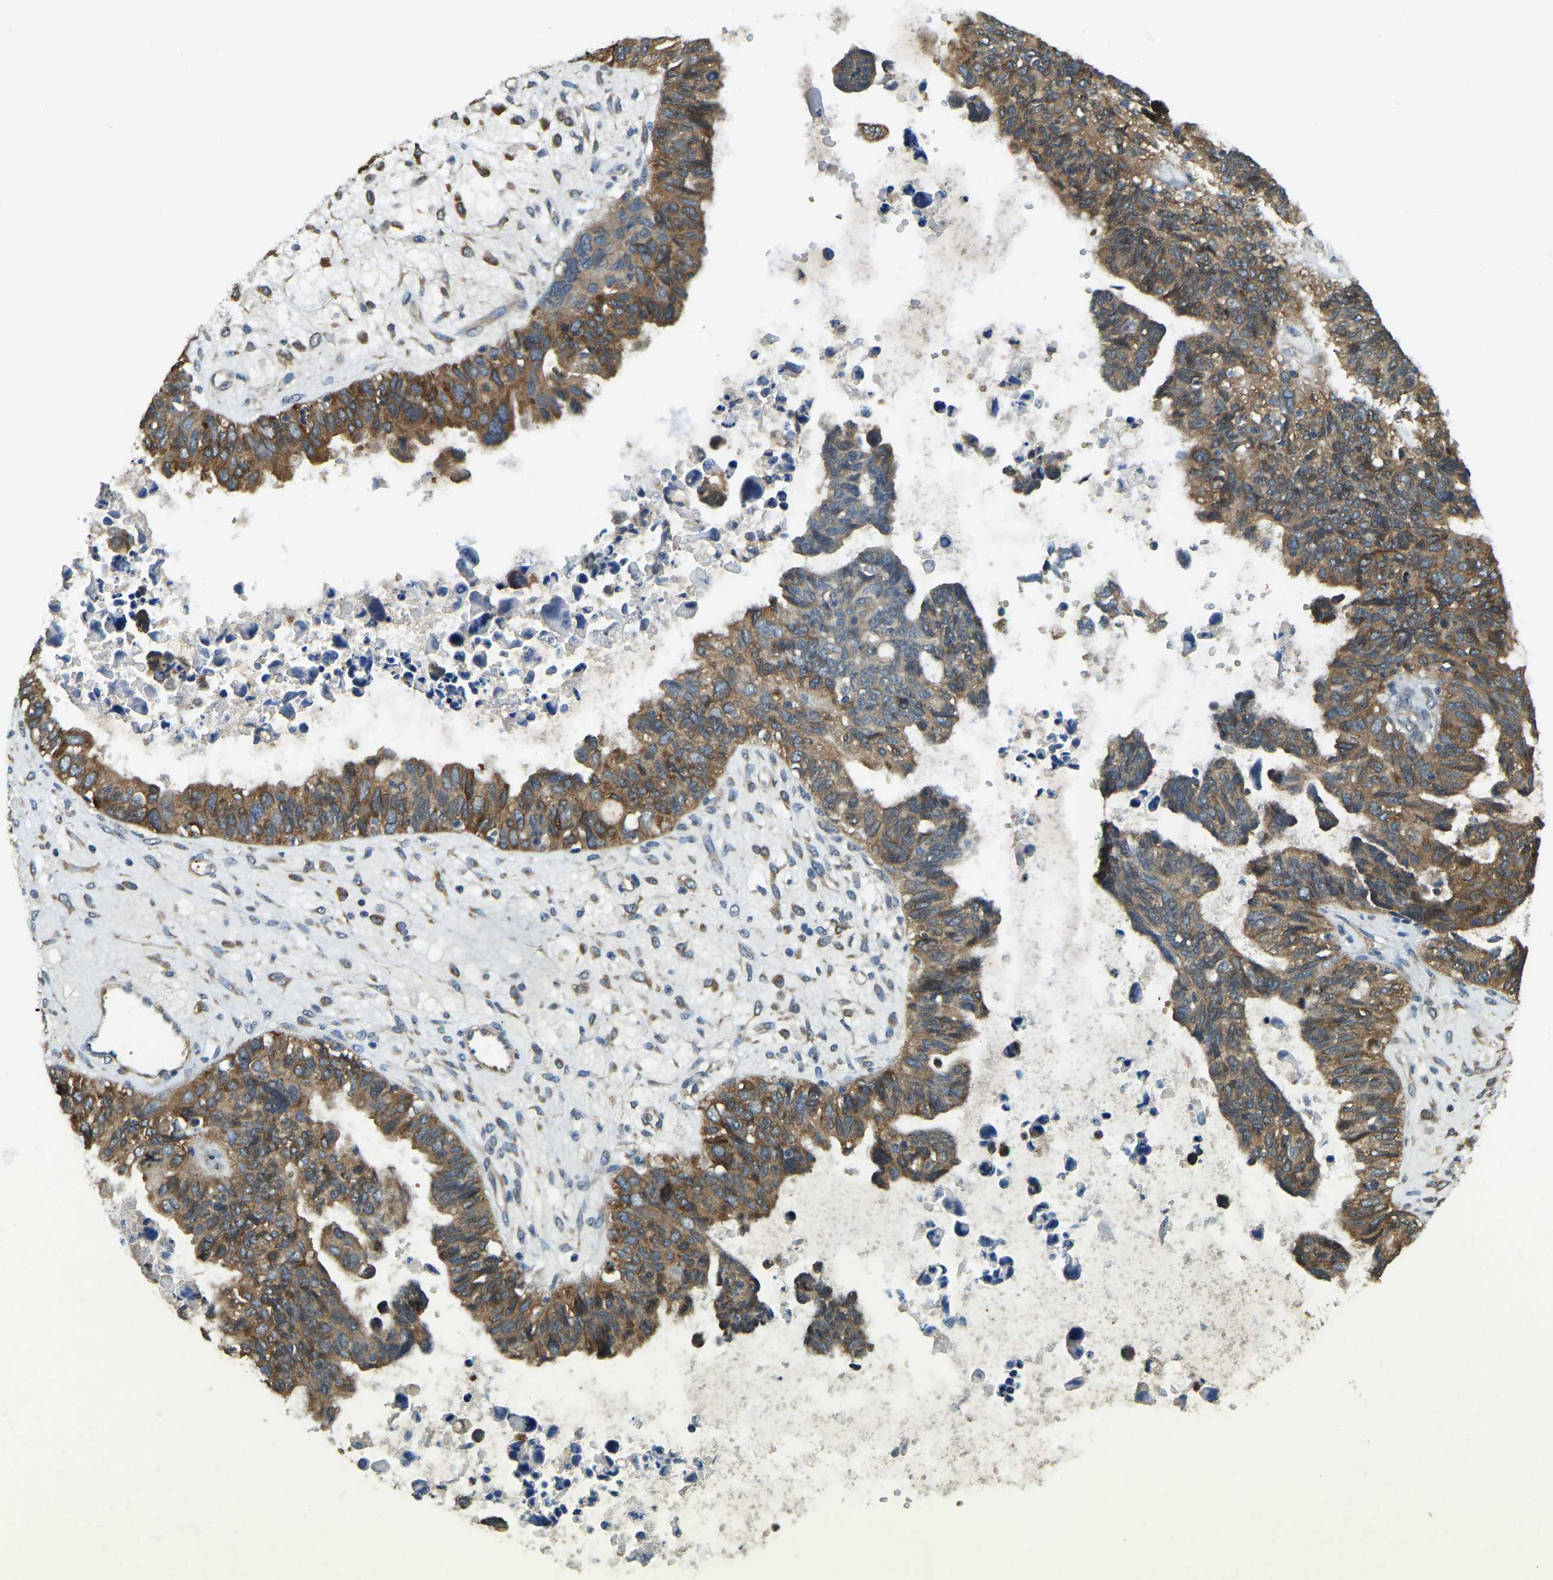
{"staining": {"intensity": "moderate", "quantity": ">75%", "location": "cytoplasmic/membranous"}, "tissue": "ovarian cancer", "cell_type": "Tumor cells", "image_type": "cancer", "snomed": [{"axis": "morphology", "description": "Cystadenocarcinoma, serous, NOS"}, {"axis": "topography", "description": "Ovary"}], "caption": "IHC of ovarian serous cystadenocarcinoma demonstrates medium levels of moderate cytoplasmic/membranous expression in approximately >75% of tumor cells.", "gene": "ERGIC1", "patient": {"sex": "female", "age": 79}}